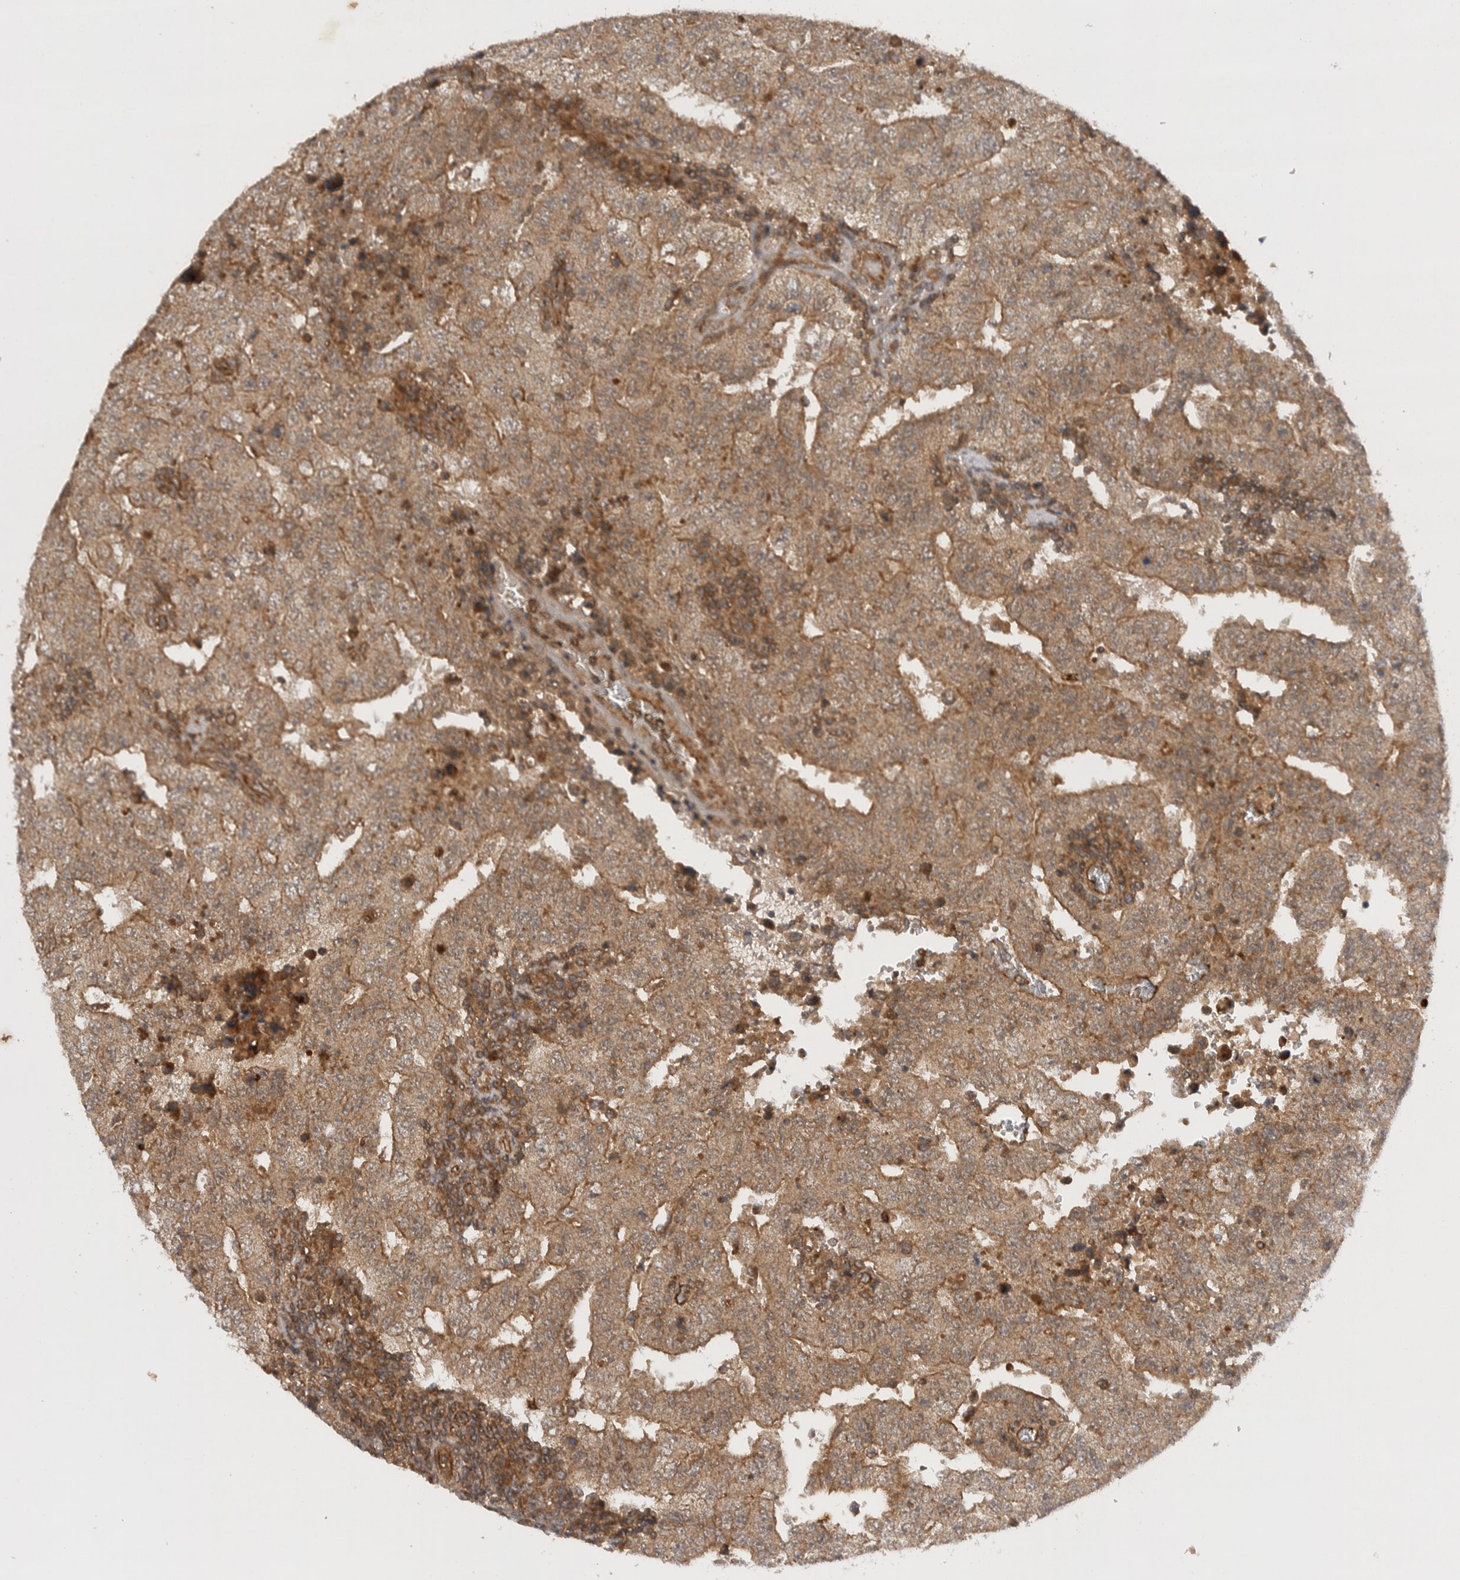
{"staining": {"intensity": "moderate", "quantity": ">75%", "location": "cytoplasmic/membranous"}, "tissue": "testis cancer", "cell_type": "Tumor cells", "image_type": "cancer", "snomed": [{"axis": "morphology", "description": "Carcinoma, Embryonal, NOS"}, {"axis": "topography", "description": "Testis"}], "caption": "DAB (3,3'-diaminobenzidine) immunohistochemical staining of testis embryonal carcinoma demonstrates moderate cytoplasmic/membranous protein positivity in about >75% of tumor cells. (IHC, brightfield microscopy, high magnification).", "gene": "PRDX4", "patient": {"sex": "male", "age": 26}}